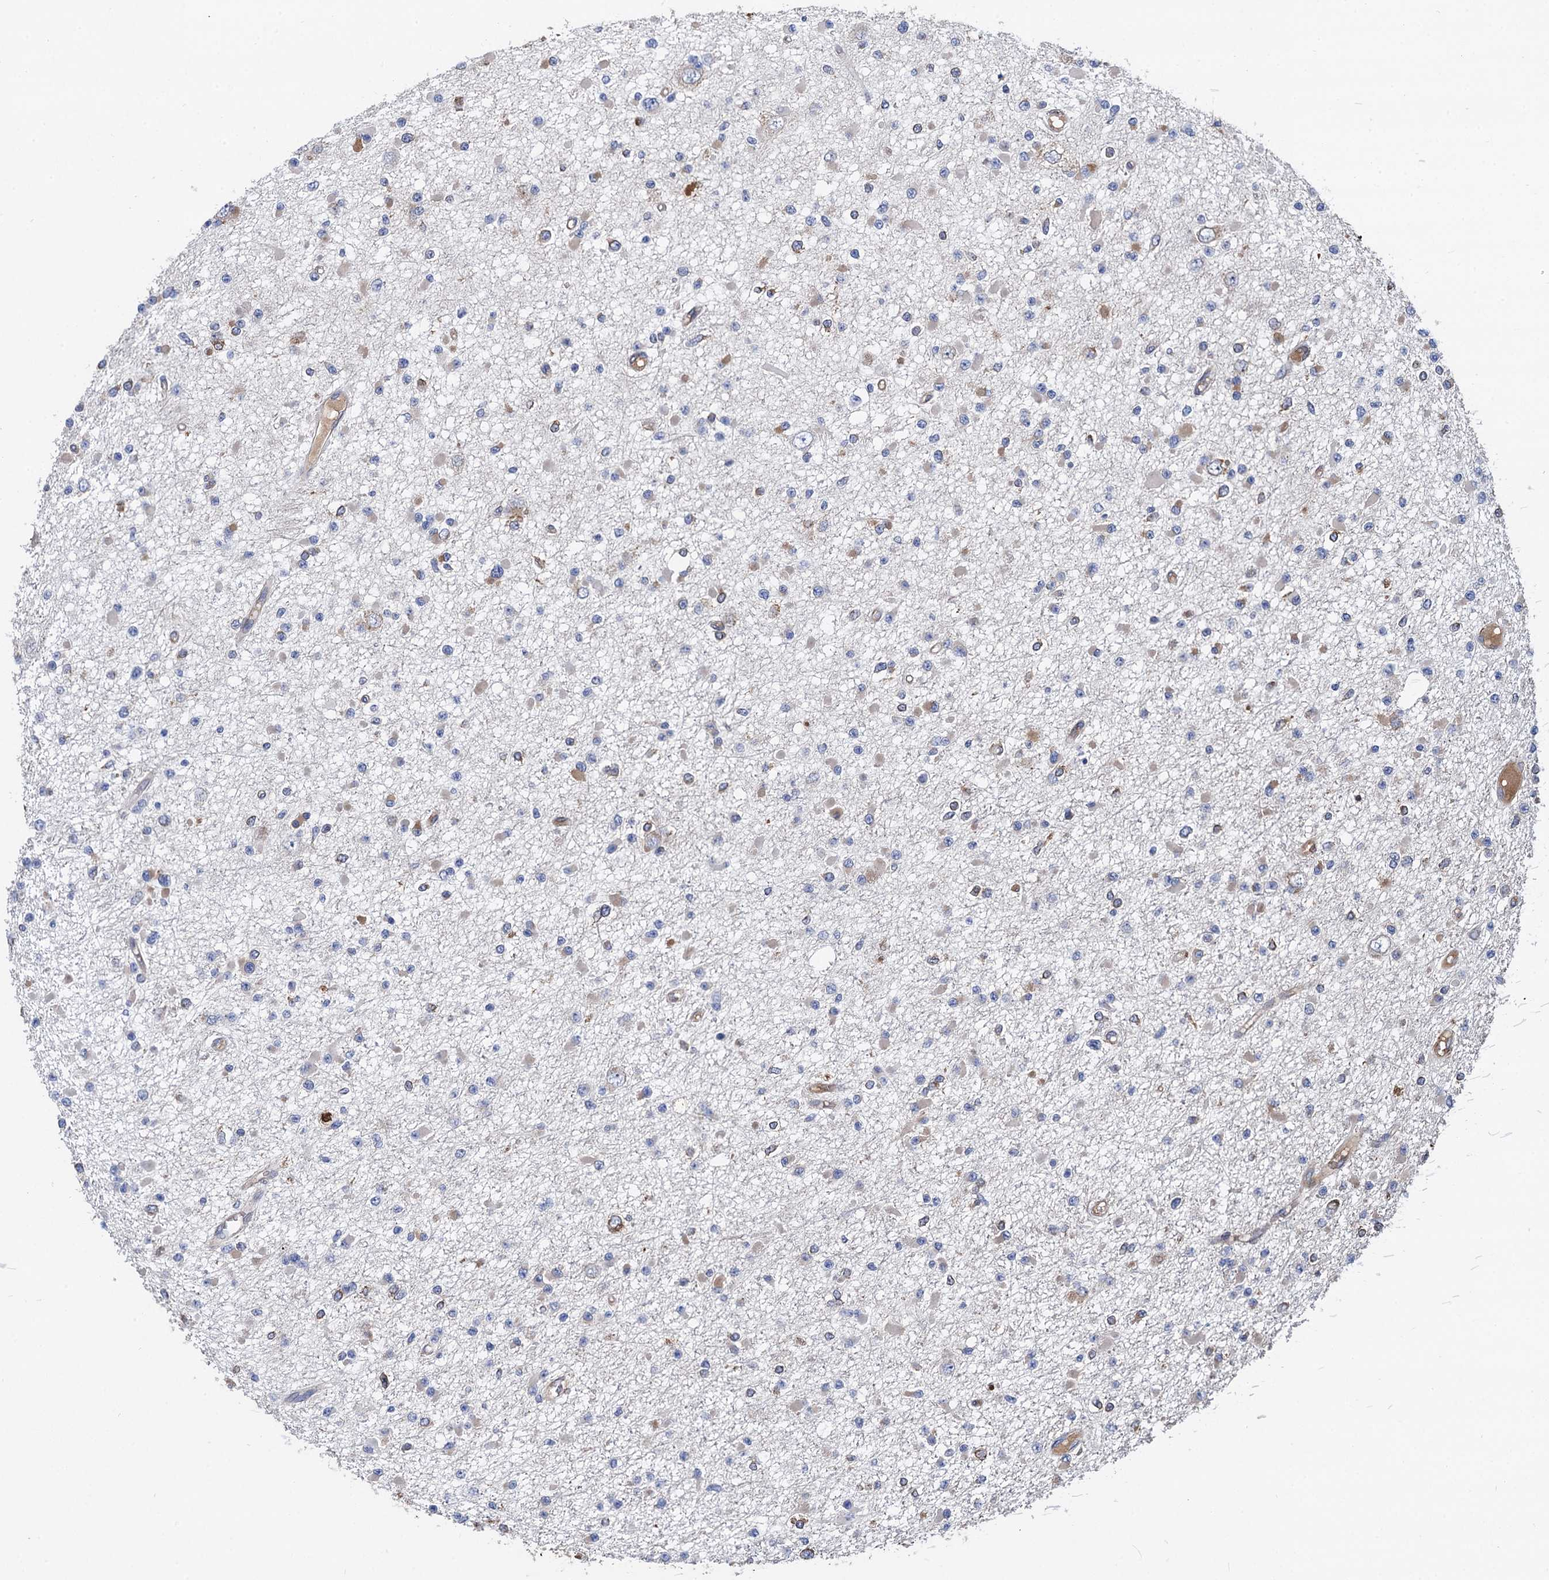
{"staining": {"intensity": "negative", "quantity": "none", "location": "none"}, "tissue": "glioma", "cell_type": "Tumor cells", "image_type": "cancer", "snomed": [{"axis": "morphology", "description": "Glioma, malignant, Low grade"}, {"axis": "topography", "description": "Brain"}], "caption": "Immunohistochemical staining of human malignant glioma (low-grade) reveals no significant positivity in tumor cells. (Stains: DAB (3,3'-diaminobenzidine) immunohistochemistry (IHC) with hematoxylin counter stain, Microscopy: brightfield microscopy at high magnification).", "gene": "CNNM1", "patient": {"sex": "female", "age": 22}}